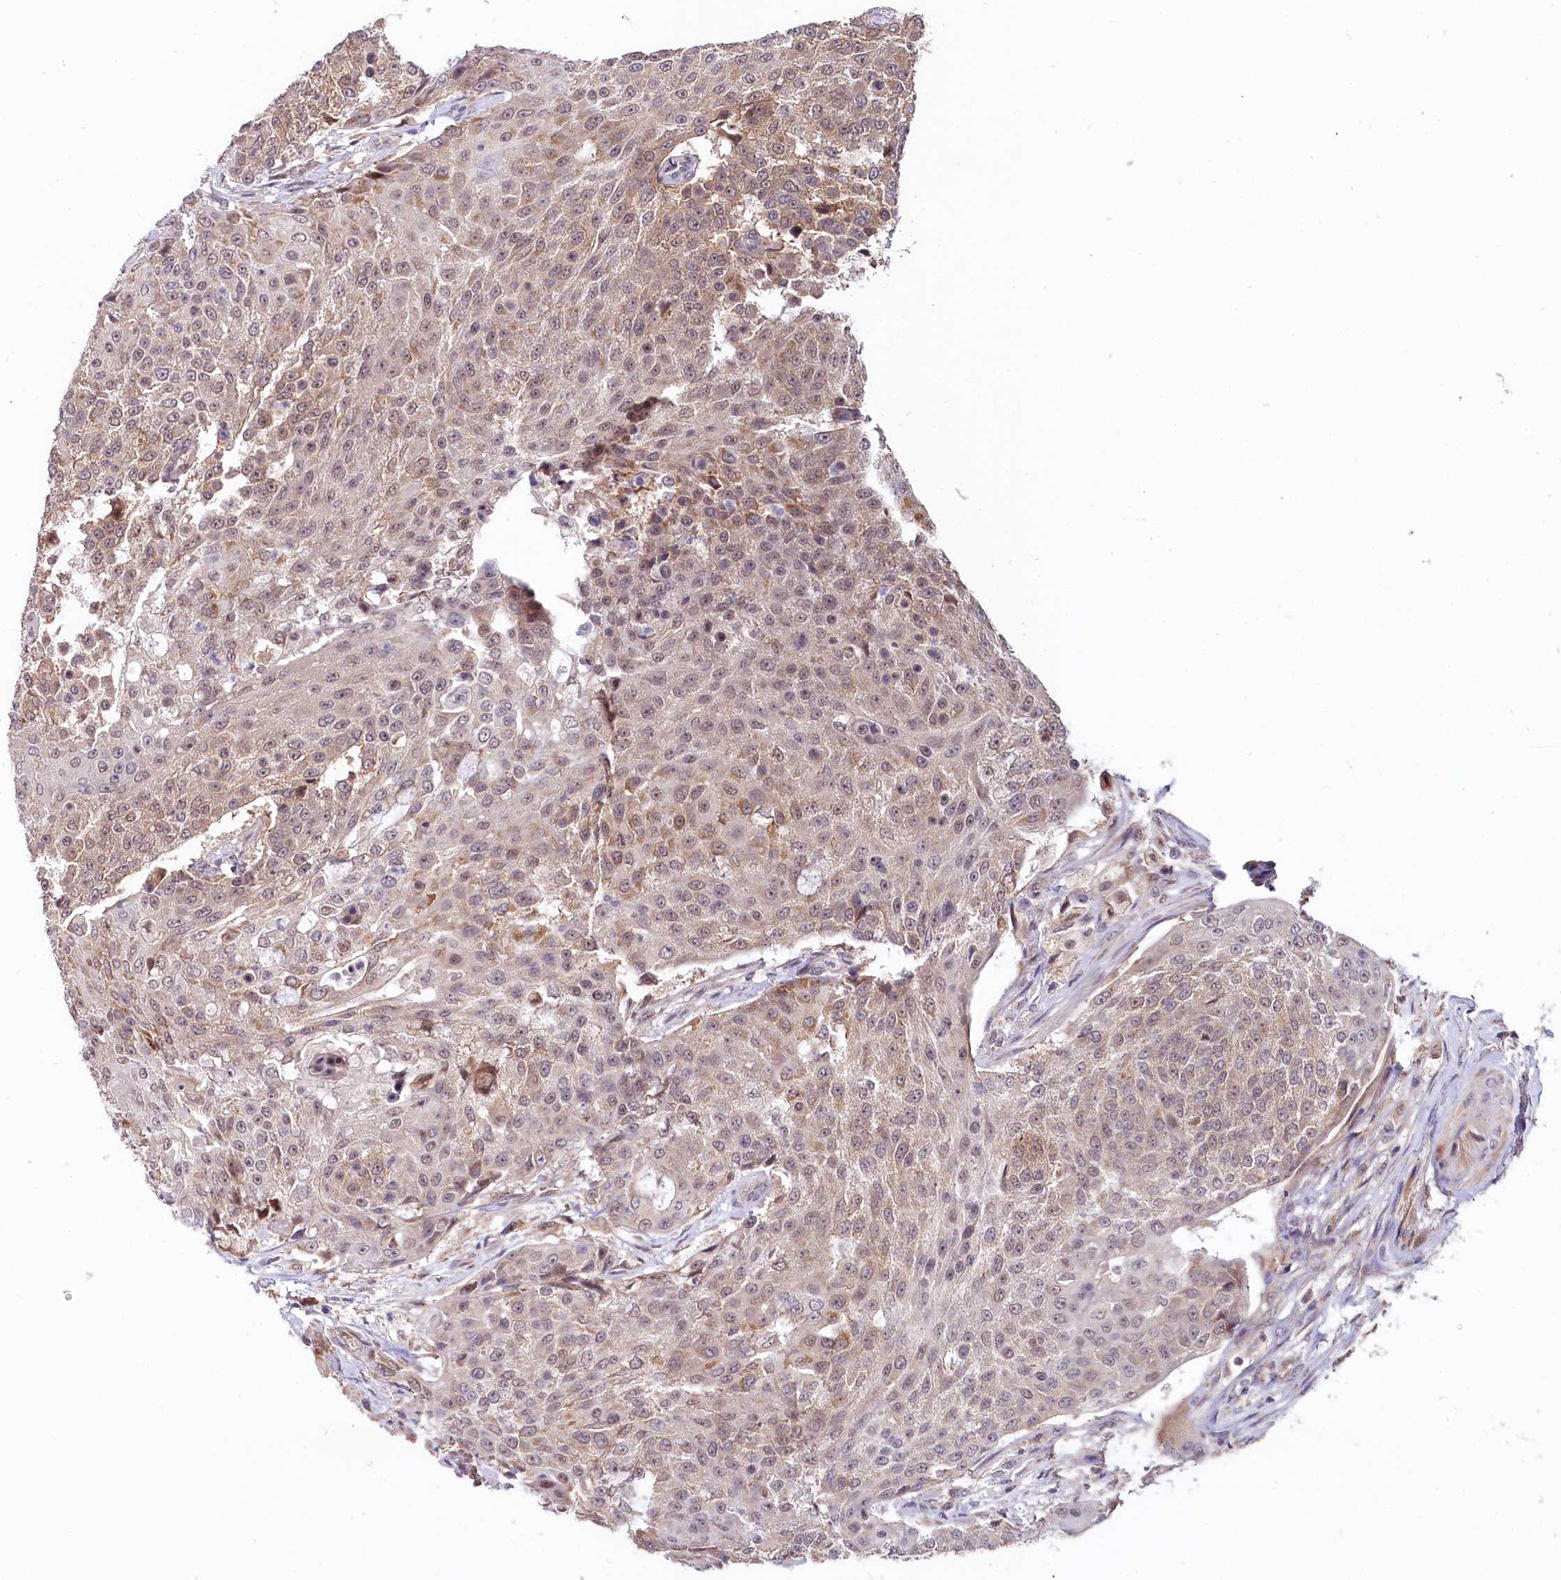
{"staining": {"intensity": "weak", "quantity": "25%-75%", "location": "cytoplasmic/membranous,nuclear"}, "tissue": "urothelial cancer", "cell_type": "Tumor cells", "image_type": "cancer", "snomed": [{"axis": "morphology", "description": "Urothelial carcinoma, High grade"}, {"axis": "topography", "description": "Urinary bladder"}], "caption": "Immunohistochemical staining of human urothelial carcinoma (high-grade) displays low levels of weak cytoplasmic/membranous and nuclear expression in approximately 25%-75% of tumor cells. (DAB (3,3'-diaminobenzidine) IHC with brightfield microscopy, high magnification).", "gene": "UBE3A", "patient": {"sex": "female", "age": 63}}